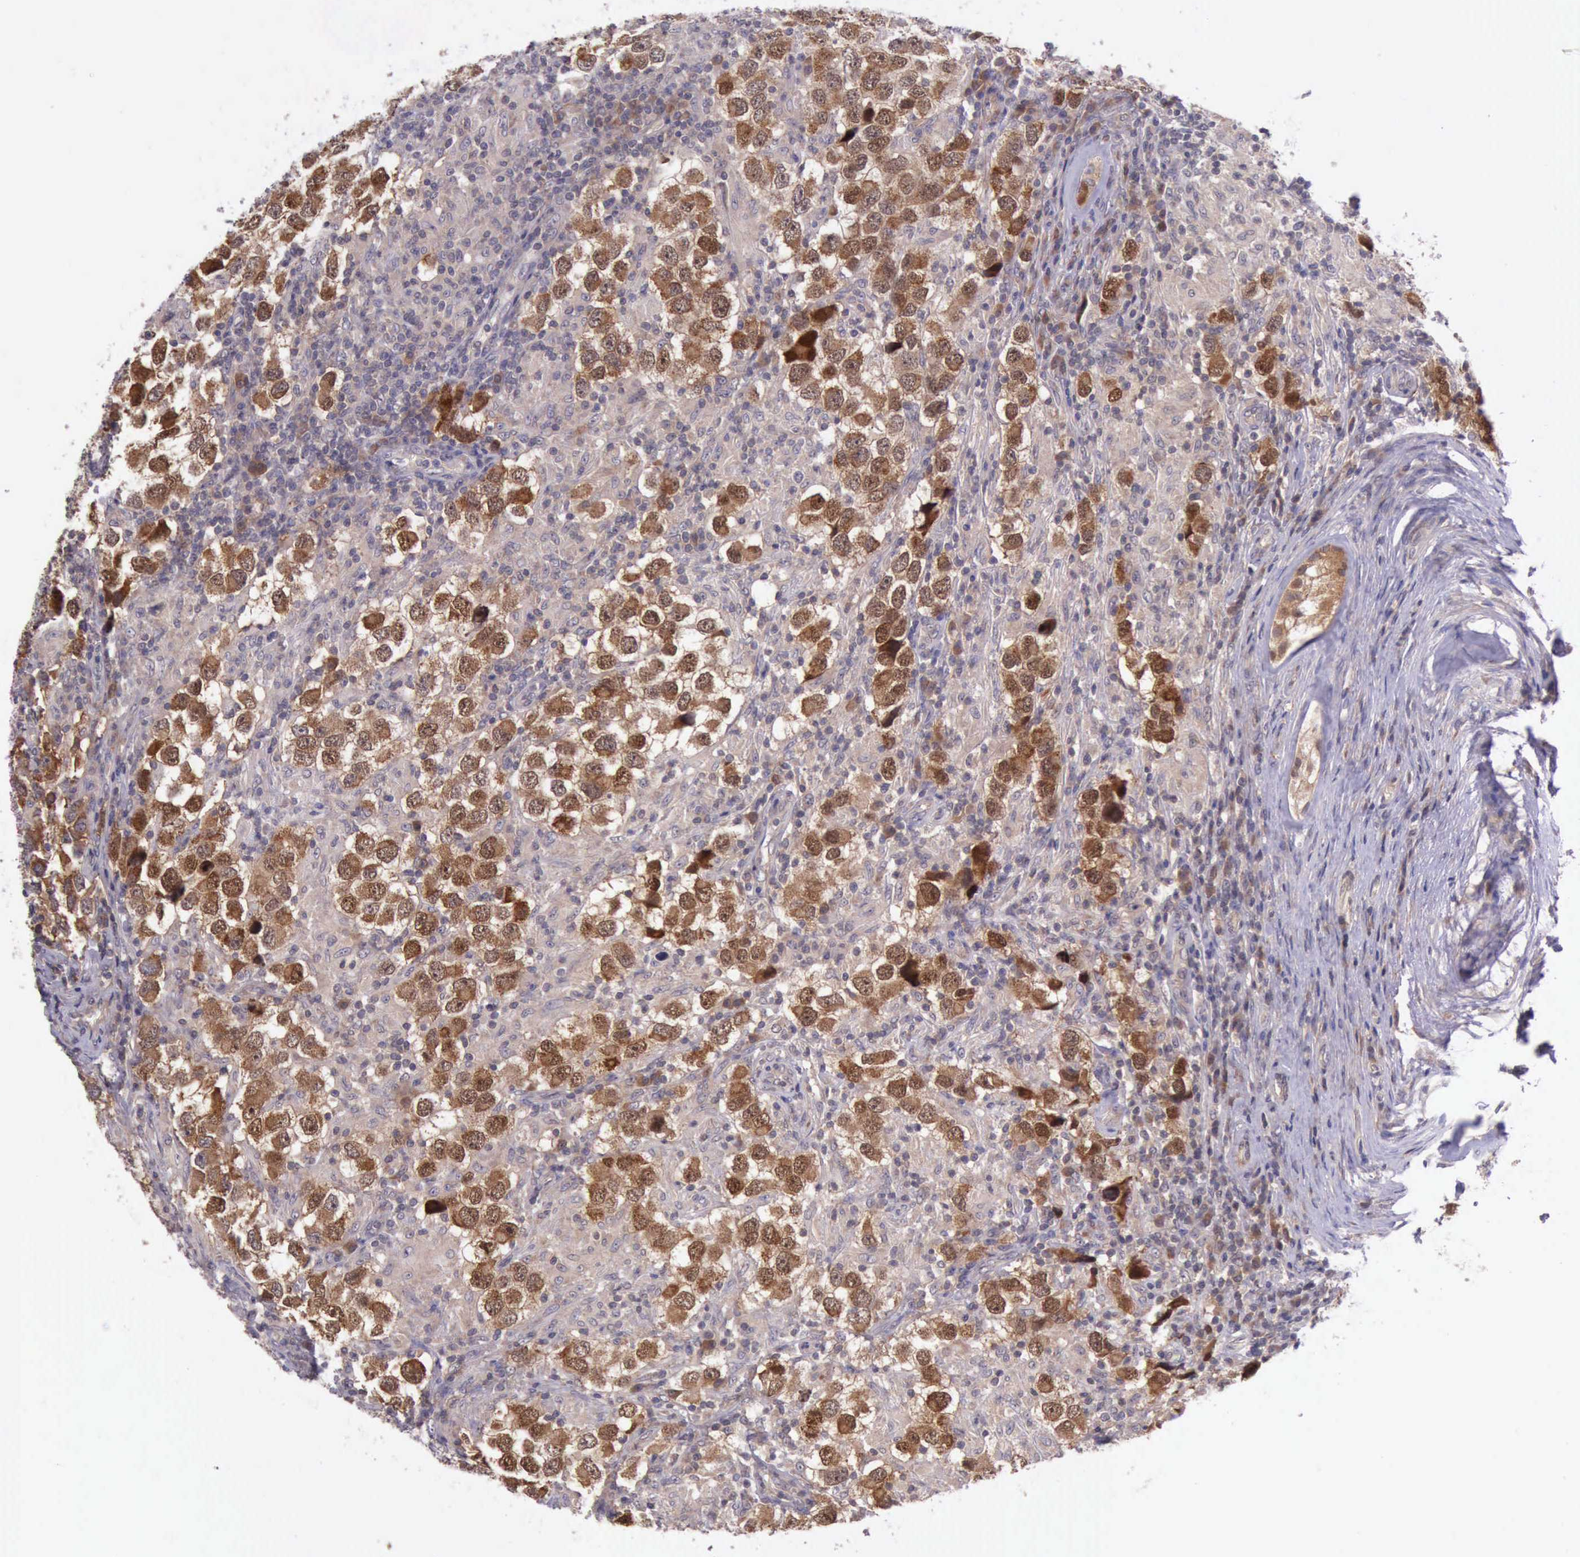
{"staining": {"intensity": "strong", "quantity": ">75%", "location": "cytoplasmic/membranous,nuclear"}, "tissue": "testis cancer", "cell_type": "Tumor cells", "image_type": "cancer", "snomed": [{"axis": "morphology", "description": "Carcinoma, Embryonal, NOS"}, {"axis": "topography", "description": "Testis"}], "caption": "A high-resolution image shows immunohistochemistry (IHC) staining of testis cancer (embryonal carcinoma), which reveals strong cytoplasmic/membranous and nuclear positivity in approximately >75% of tumor cells. Using DAB (brown) and hematoxylin (blue) stains, captured at high magnification using brightfield microscopy.", "gene": "PRICKLE3", "patient": {"sex": "male", "age": 21}}